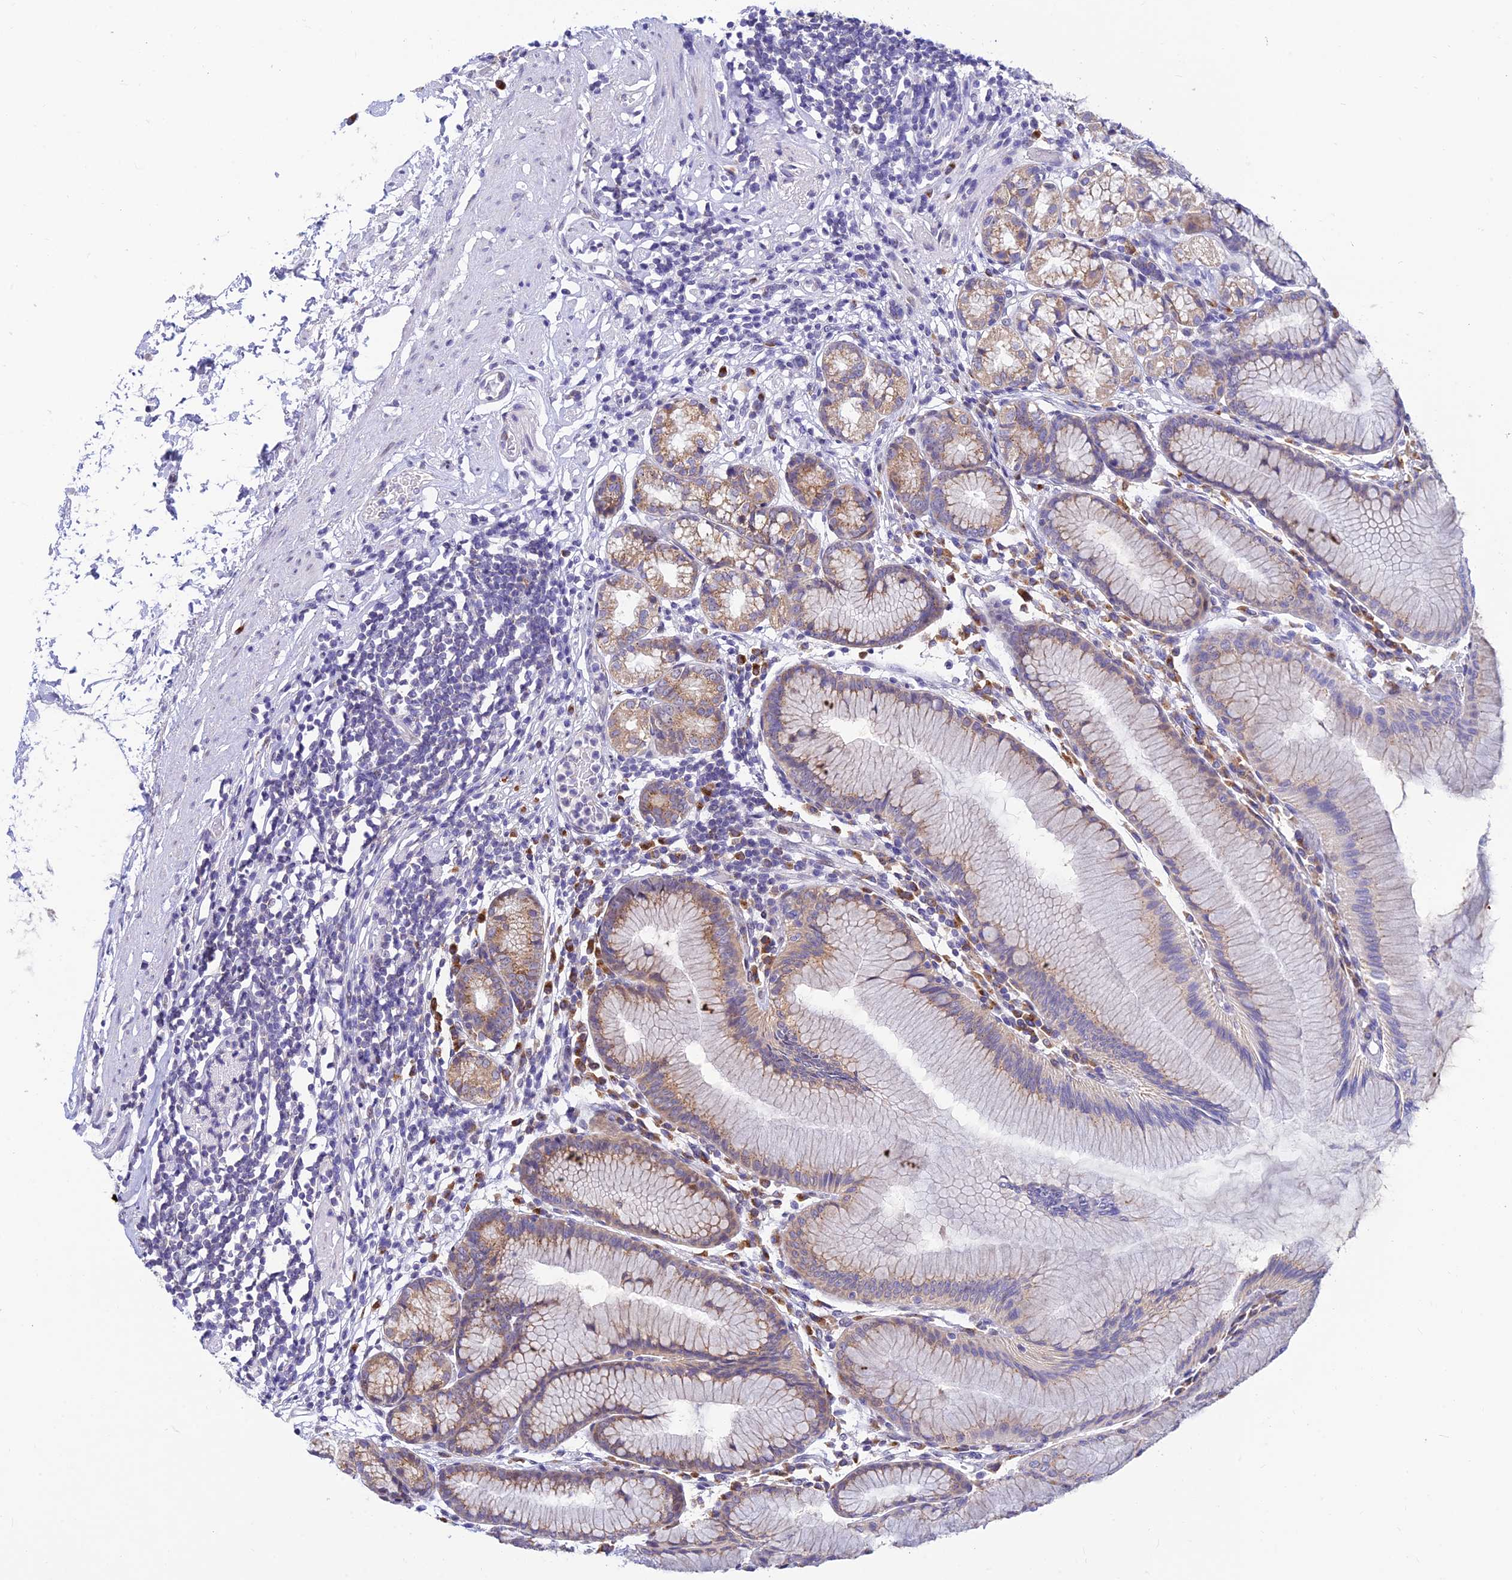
{"staining": {"intensity": "moderate", "quantity": "<25%", "location": "cytoplasmic/membranous"}, "tissue": "stomach", "cell_type": "Glandular cells", "image_type": "normal", "snomed": [{"axis": "morphology", "description": "Normal tissue, NOS"}, {"axis": "topography", "description": "Stomach"}], "caption": "Human stomach stained with a brown dye demonstrates moderate cytoplasmic/membranous positive staining in approximately <25% of glandular cells.", "gene": "INKA1", "patient": {"sex": "female", "age": 57}}